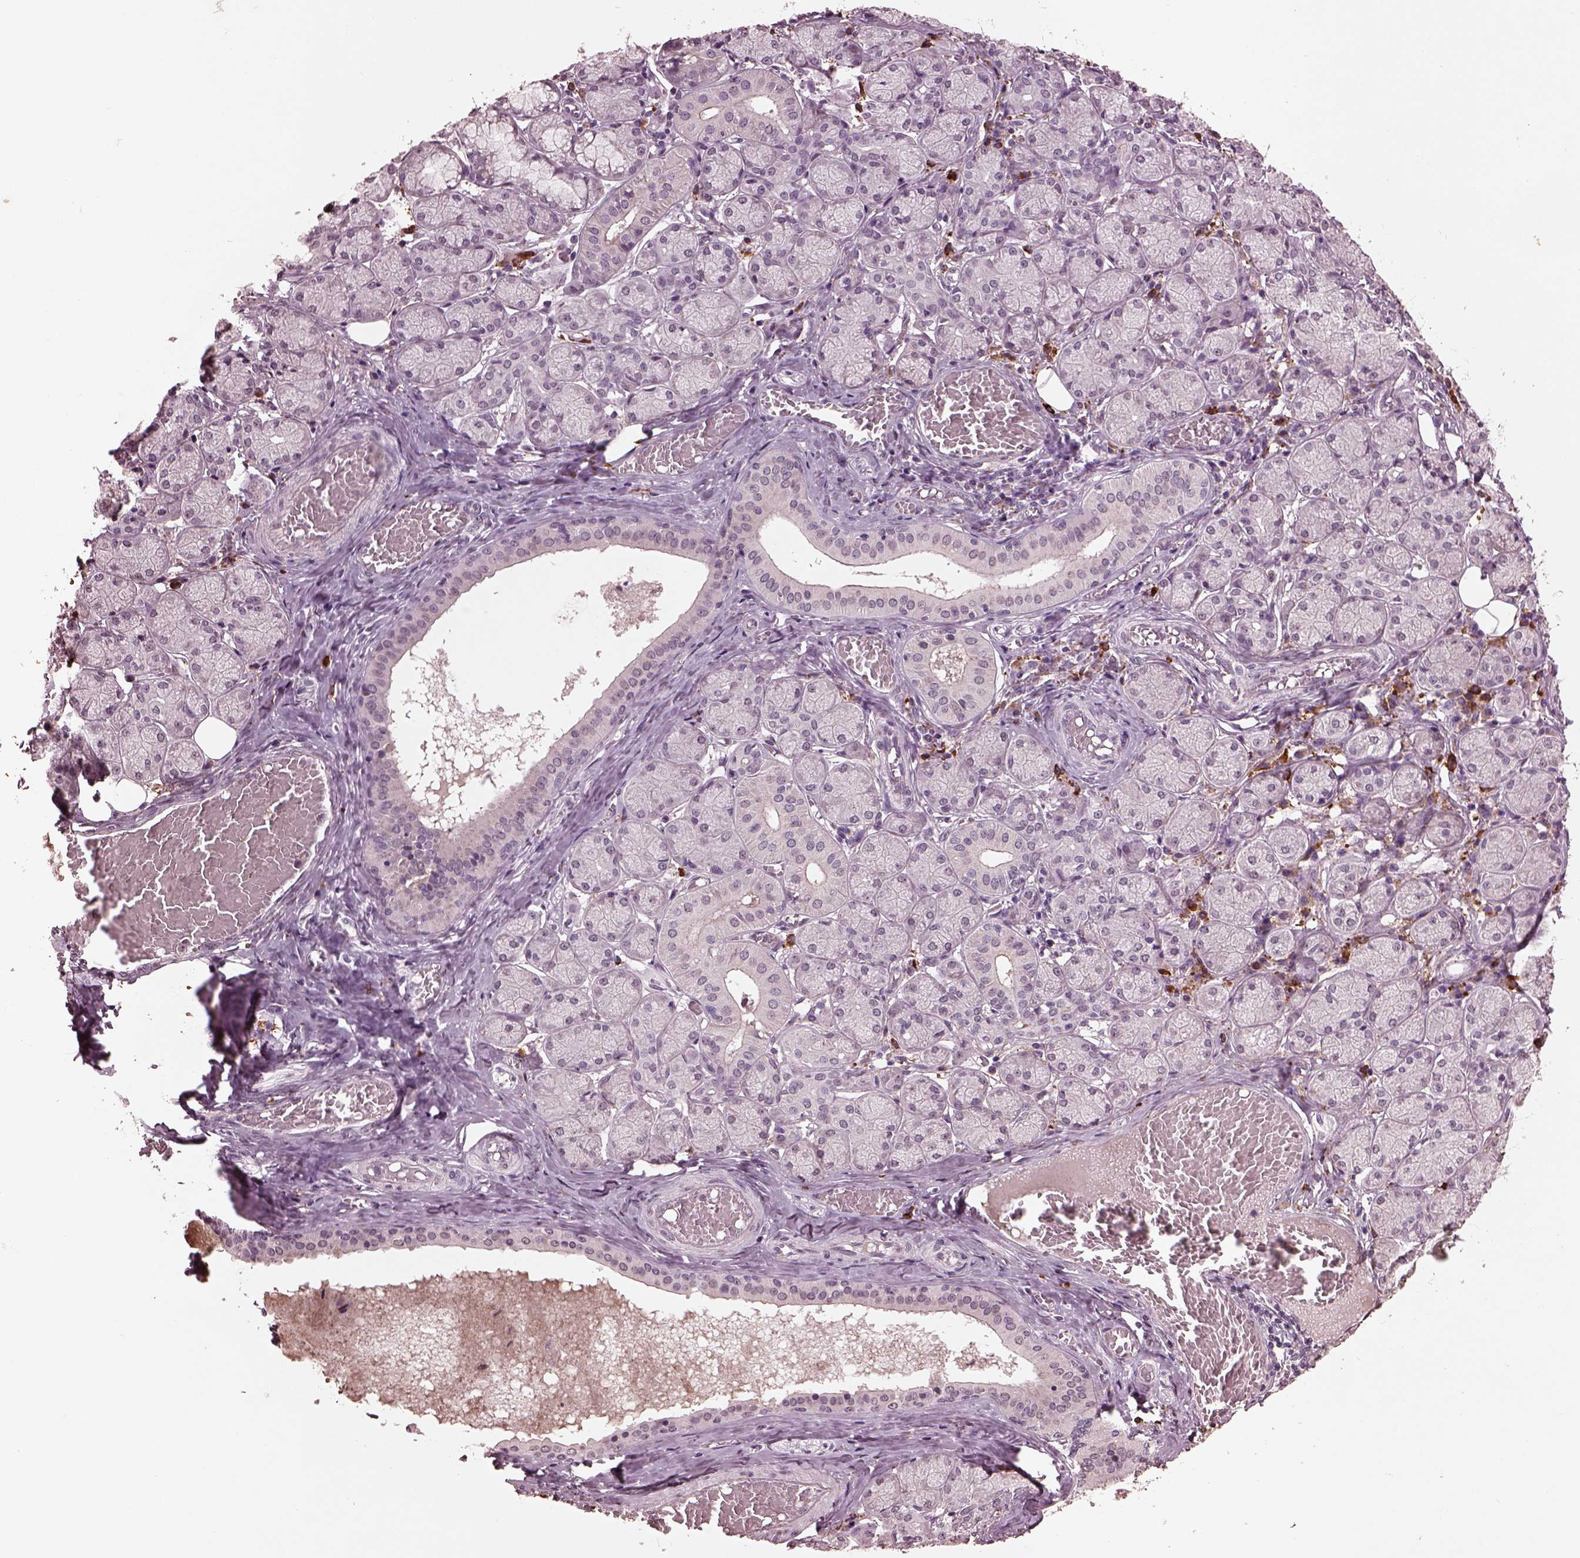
{"staining": {"intensity": "negative", "quantity": "none", "location": "none"}, "tissue": "salivary gland", "cell_type": "Glandular cells", "image_type": "normal", "snomed": [{"axis": "morphology", "description": "Normal tissue, NOS"}, {"axis": "topography", "description": "Salivary gland"}, {"axis": "topography", "description": "Peripheral nerve tissue"}], "caption": "DAB immunohistochemical staining of unremarkable human salivary gland displays no significant staining in glandular cells.", "gene": "IL18RAP", "patient": {"sex": "female", "age": 24}}